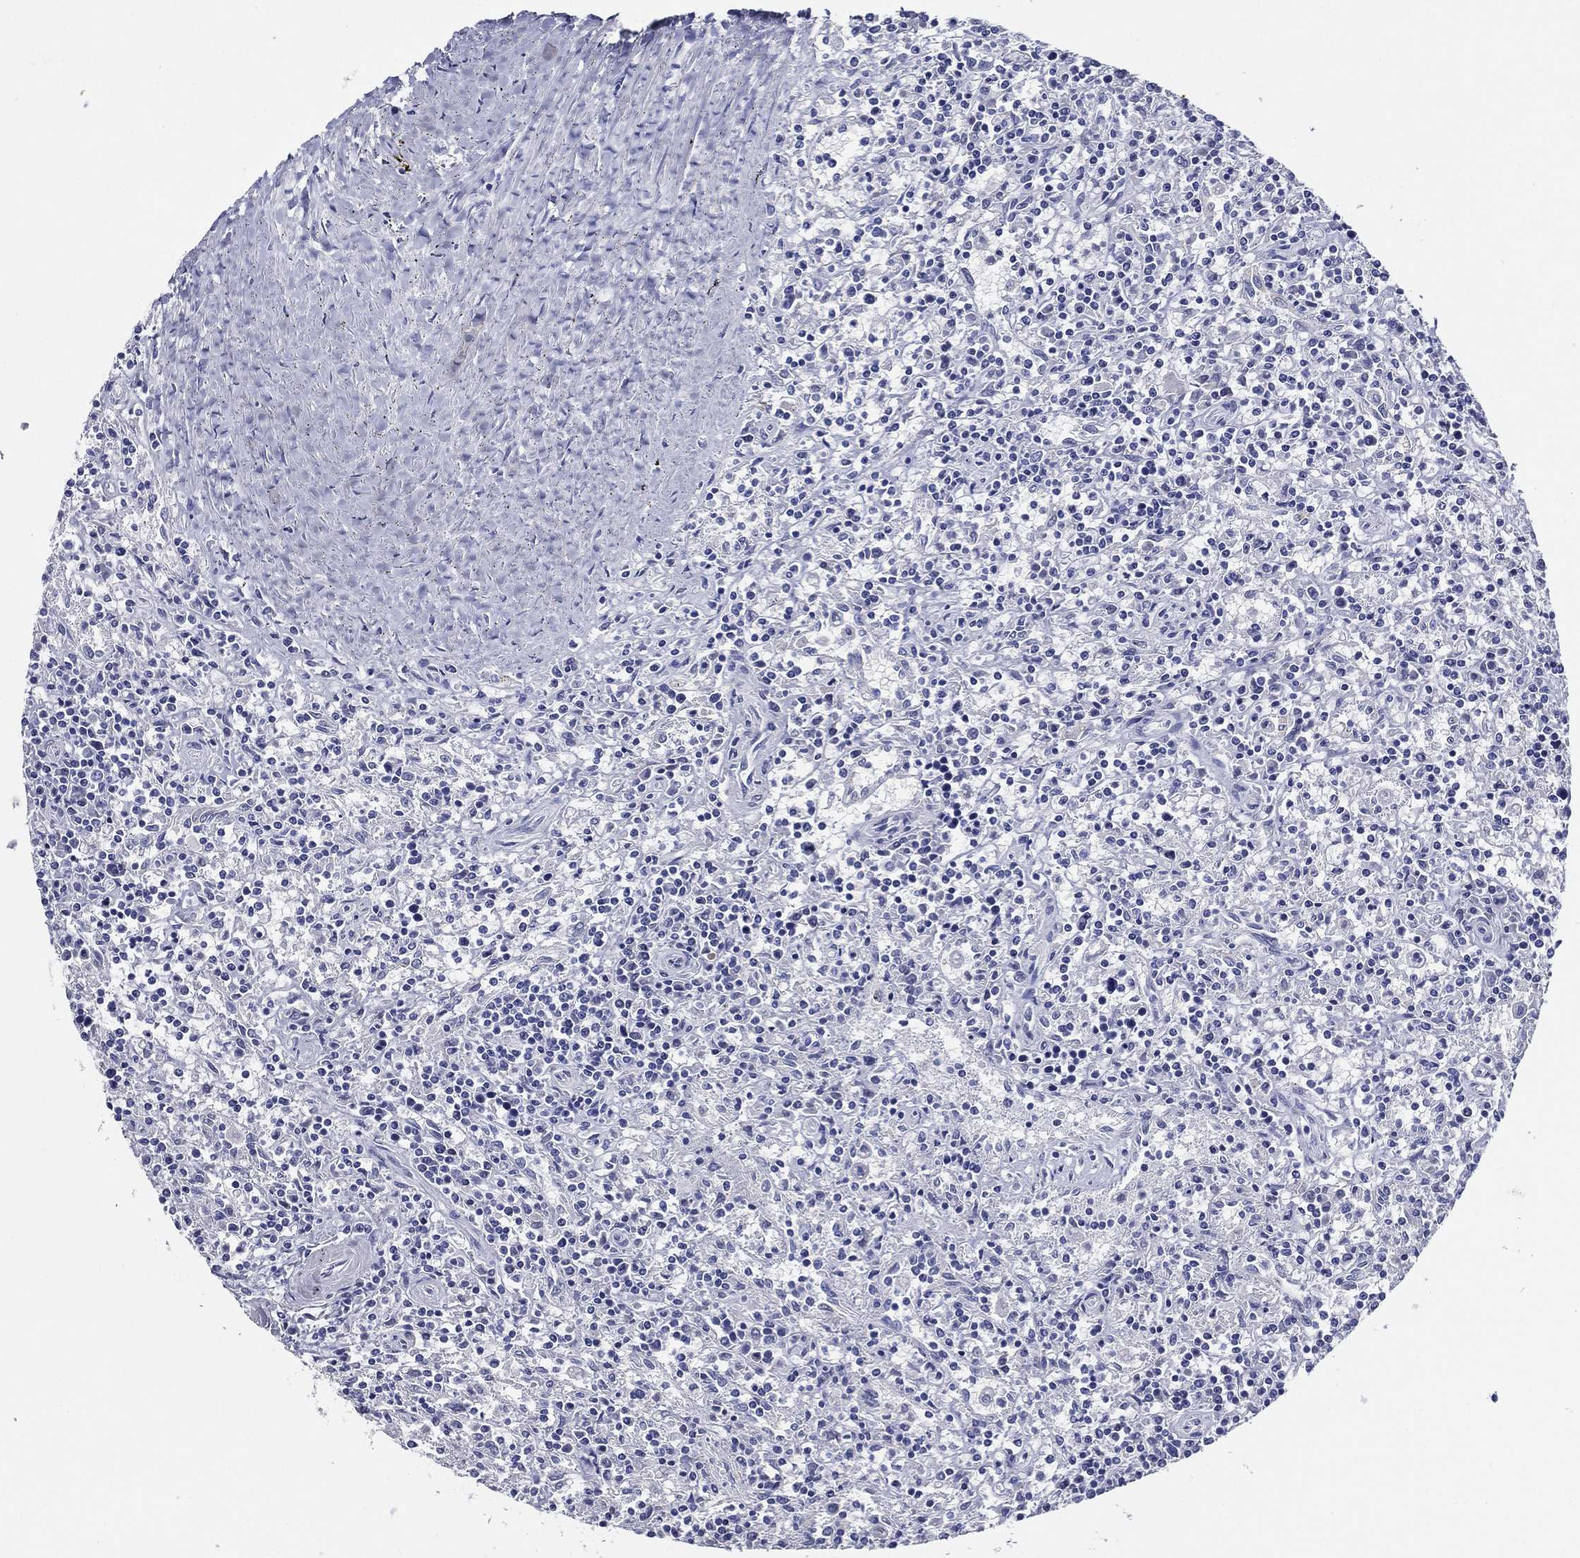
{"staining": {"intensity": "negative", "quantity": "none", "location": "none"}, "tissue": "lymphoma", "cell_type": "Tumor cells", "image_type": "cancer", "snomed": [{"axis": "morphology", "description": "Malignant lymphoma, non-Hodgkin's type, Low grade"}, {"axis": "topography", "description": "Spleen"}], "caption": "Immunohistochemistry (IHC) of low-grade malignant lymphoma, non-Hodgkin's type demonstrates no expression in tumor cells.", "gene": "TFAP2A", "patient": {"sex": "male", "age": 62}}